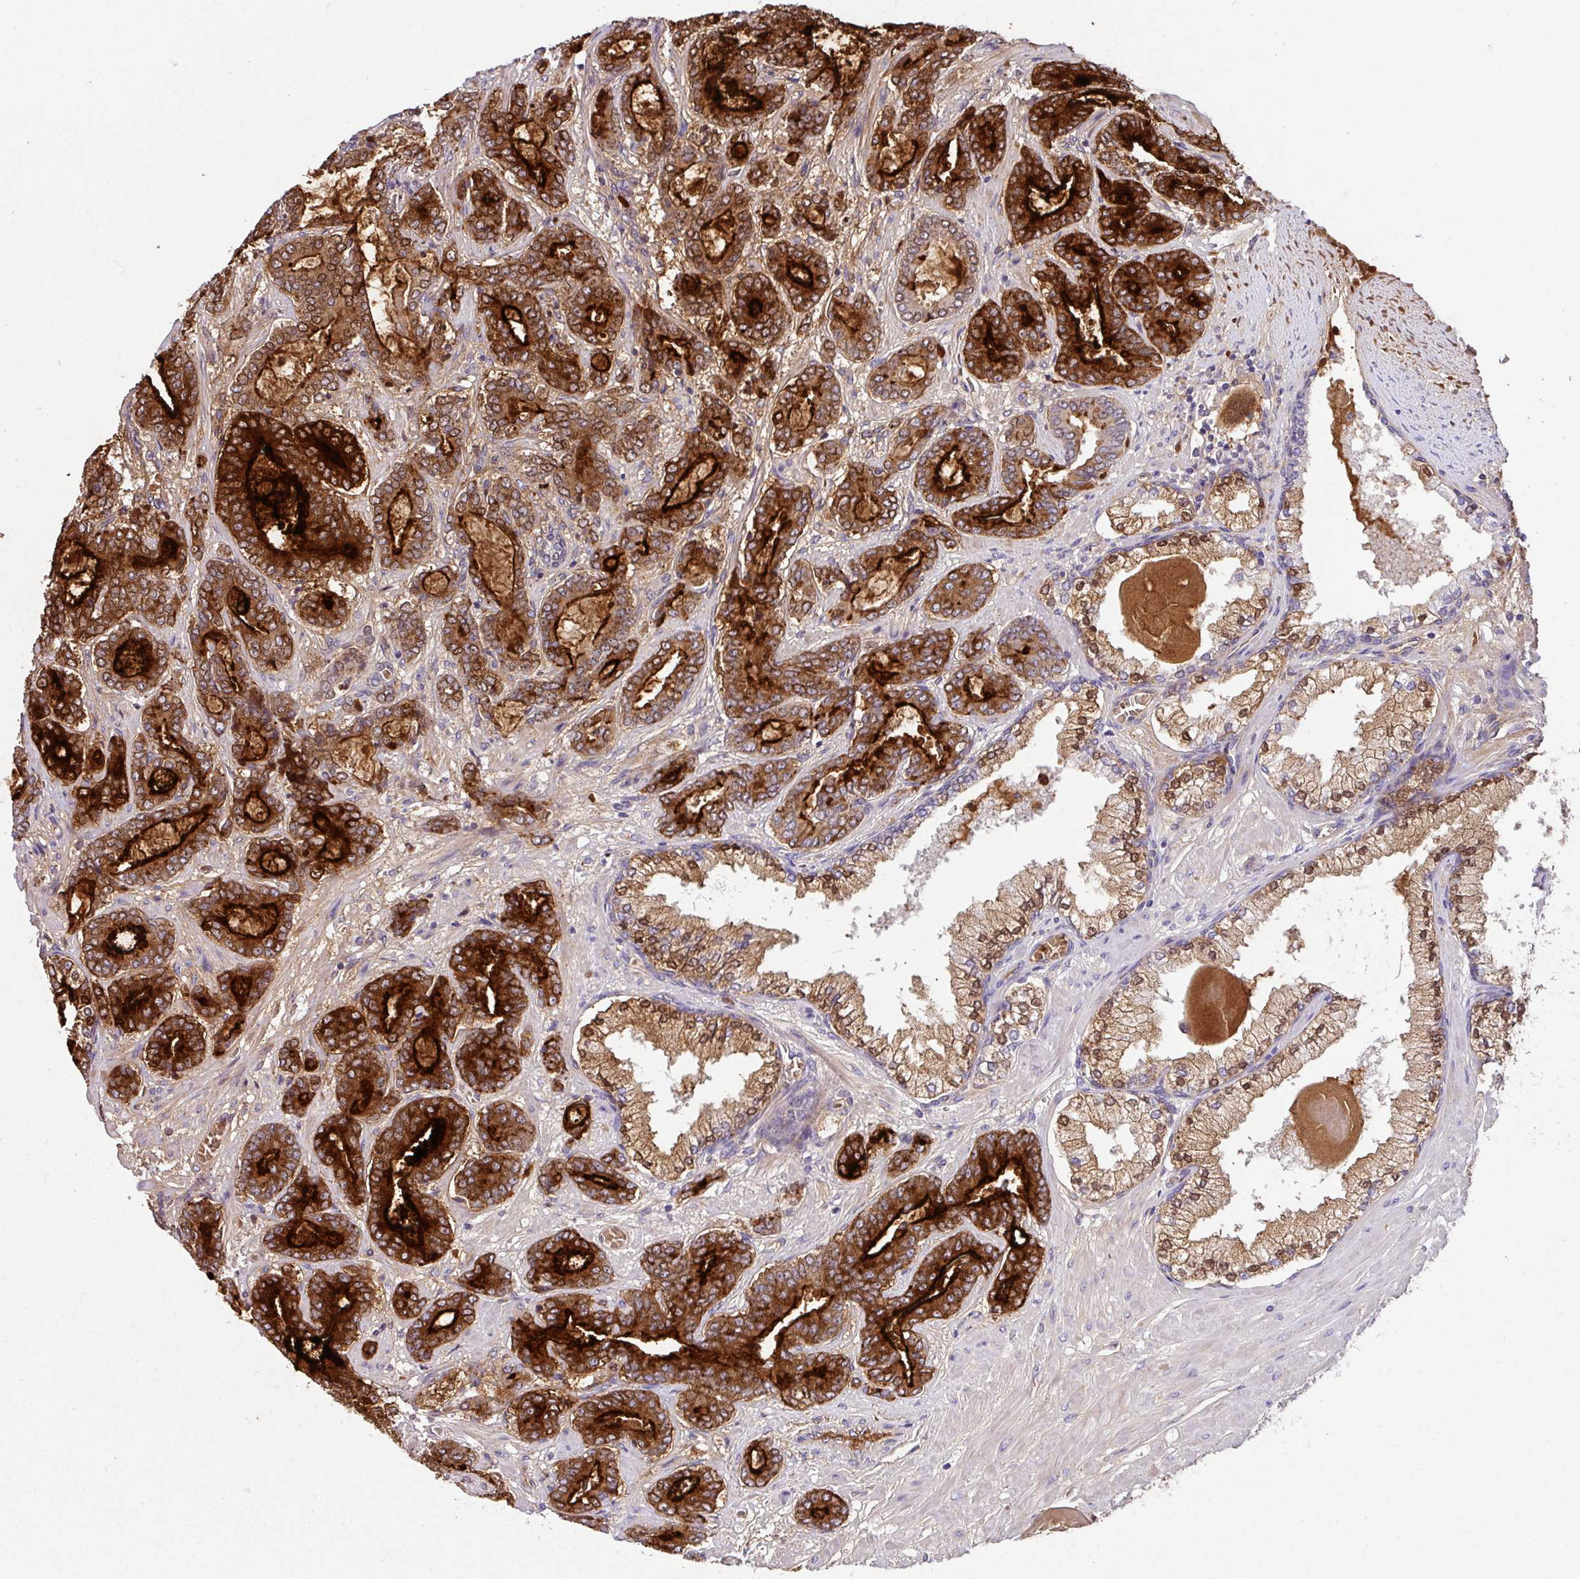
{"staining": {"intensity": "strong", "quantity": ">75%", "location": "cytoplasmic/membranous"}, "tissue": "prostate cancer", "cell_type": "Tumor cells", "image_type": "cancer", "snomed": [{"axis": "morphology", "description": "Adenocarcinoma, Low grade"}, {"axis": "topography", "description": "Prostate and seminal vesicle, NOS"}], "caption": "Prostate cancer (adenocarcinoma (low-grade)) was stained to show a protein in brown. There is high levels of strong cytoplasmic/membranous expression in approximately >75% of tumor cells.", "gene": "CRISP3", "patient": {"sex": "male", "age": 61}}